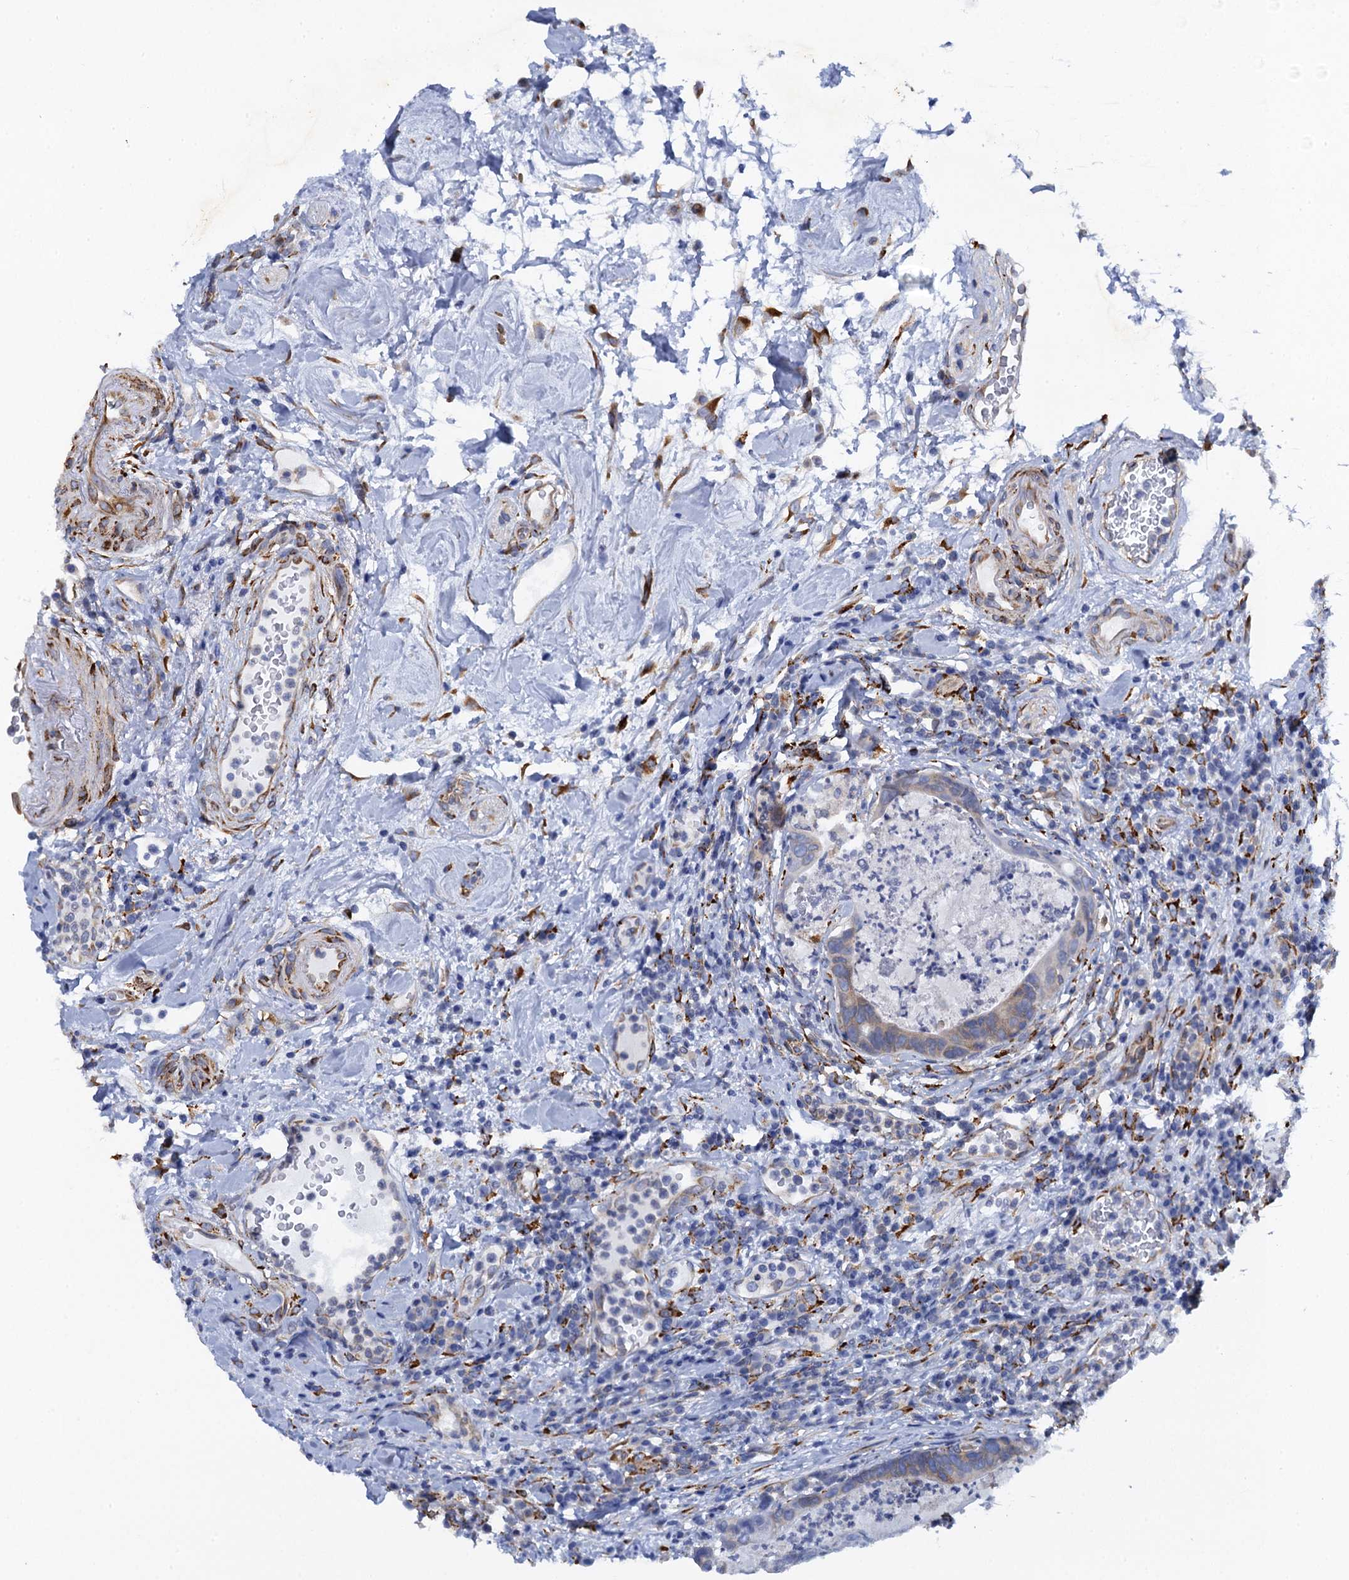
{"staining": {"intensity": "weak", "quantity": "<25%", "location": "cytoplasmic/membranous"}, "tissue": "colorectal cancer", "cell_type": "Tumor cells", "image_type": "cancer", "snomed": [{"axis": "morphology", "description": "Adenocarcinoma, NOS"}, {"axis": "topography", "description": "Colon"}], "caption": "IHC image of human colorectal cancer stained for a protein (brown), which demonstrates no staining in tumor cells.", "gene": "POGLUT3", "patient": {"sex": "female", "age": 82}}